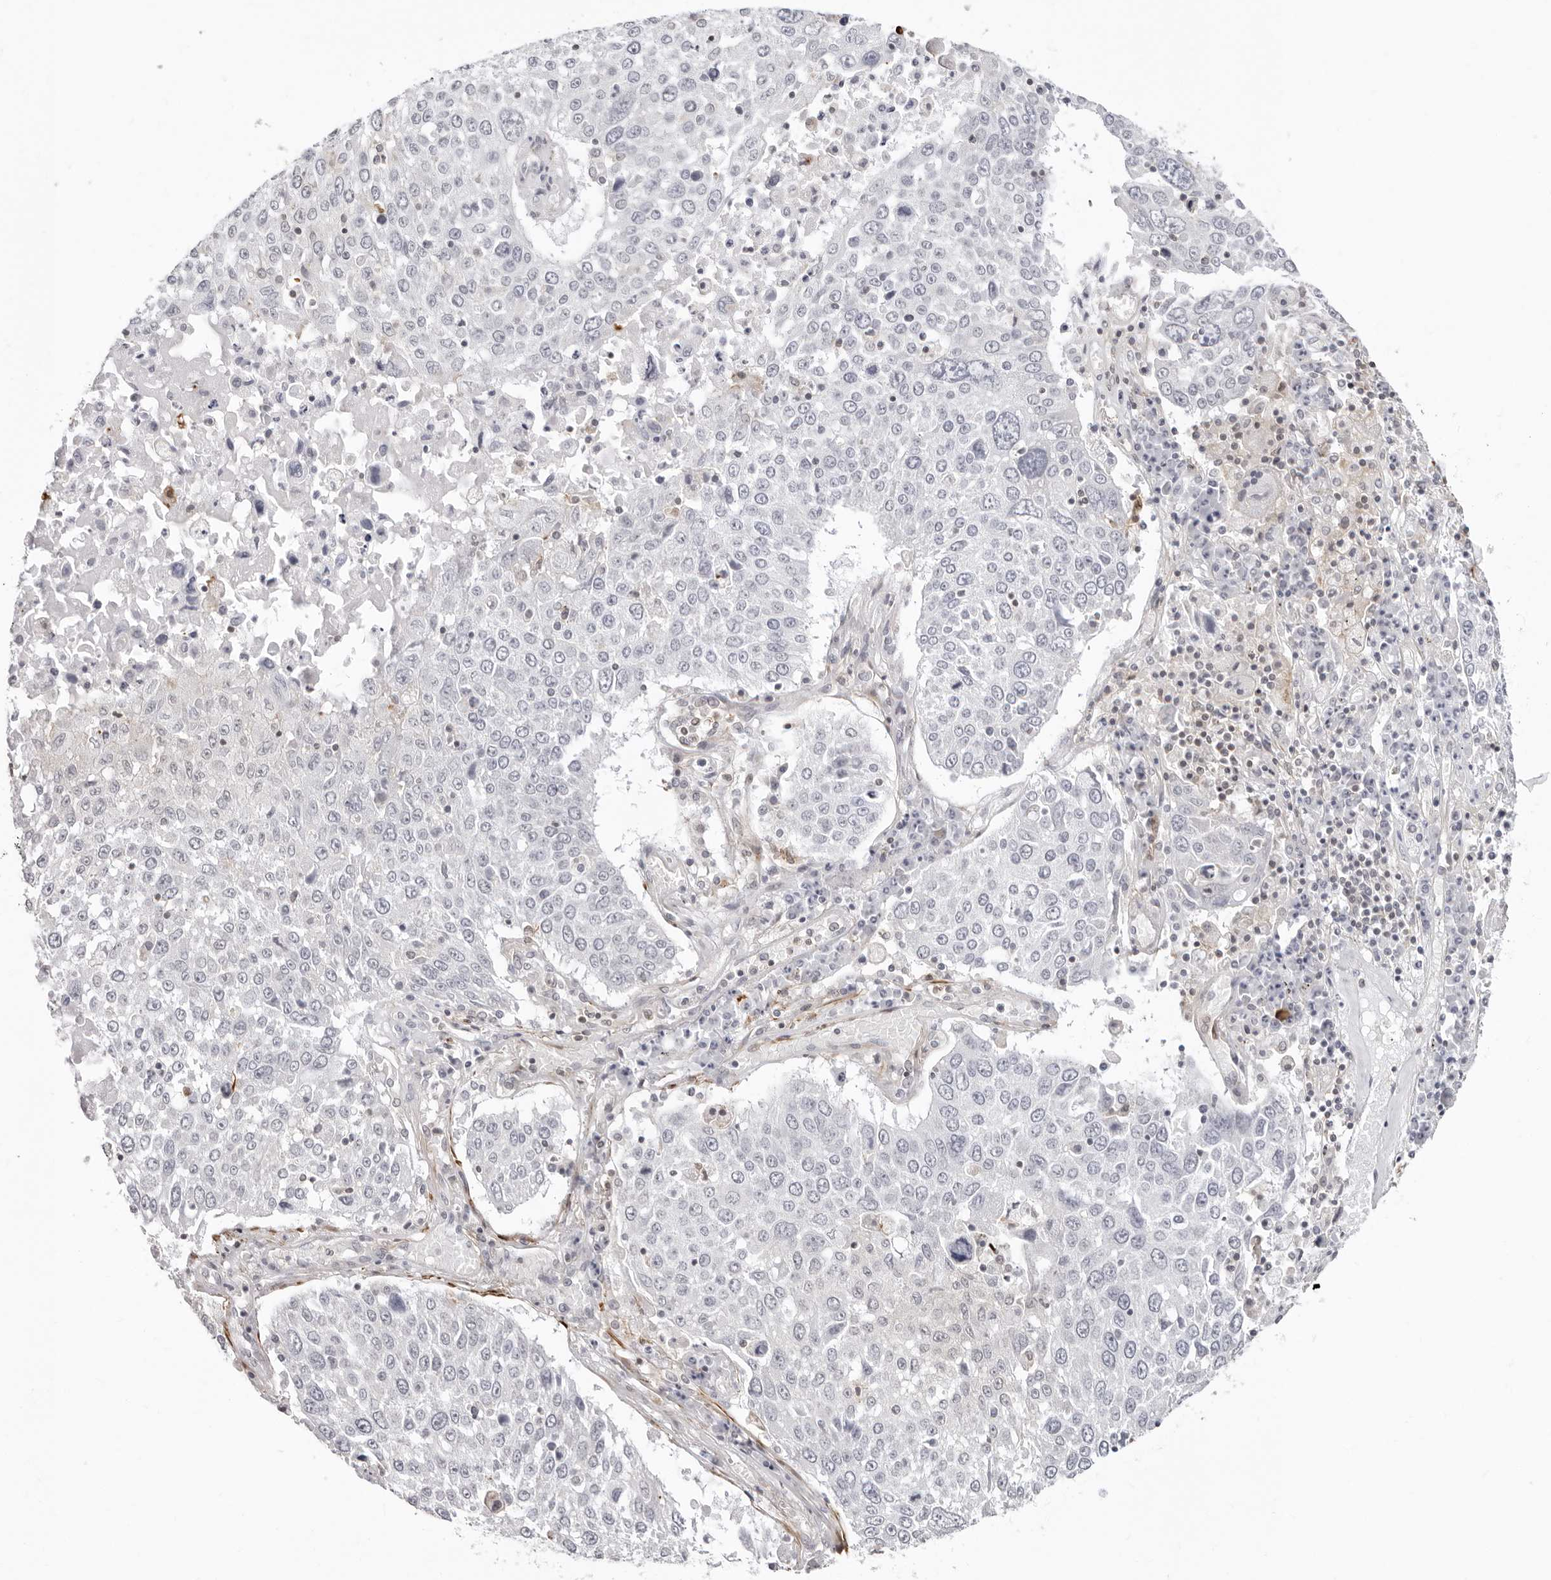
{"staining": {"intensity": "negative", "quantity": "none", "location": "none"}, "tissue": "lung cancer", "cell_type": "Tumor cells", "image_type": "cancer", "snomed": [{"axis": "morphology", "description": "Squamous cell carcinoma, NOS"}, {"axis": "topography", "description": "Lung"}], "caption": "Micrograph shows no protein expression in tumor cells of lung squamous cell carcinoma tissue.", "gene": "UNK", "patient": {"sex": "male", "age": 65}}